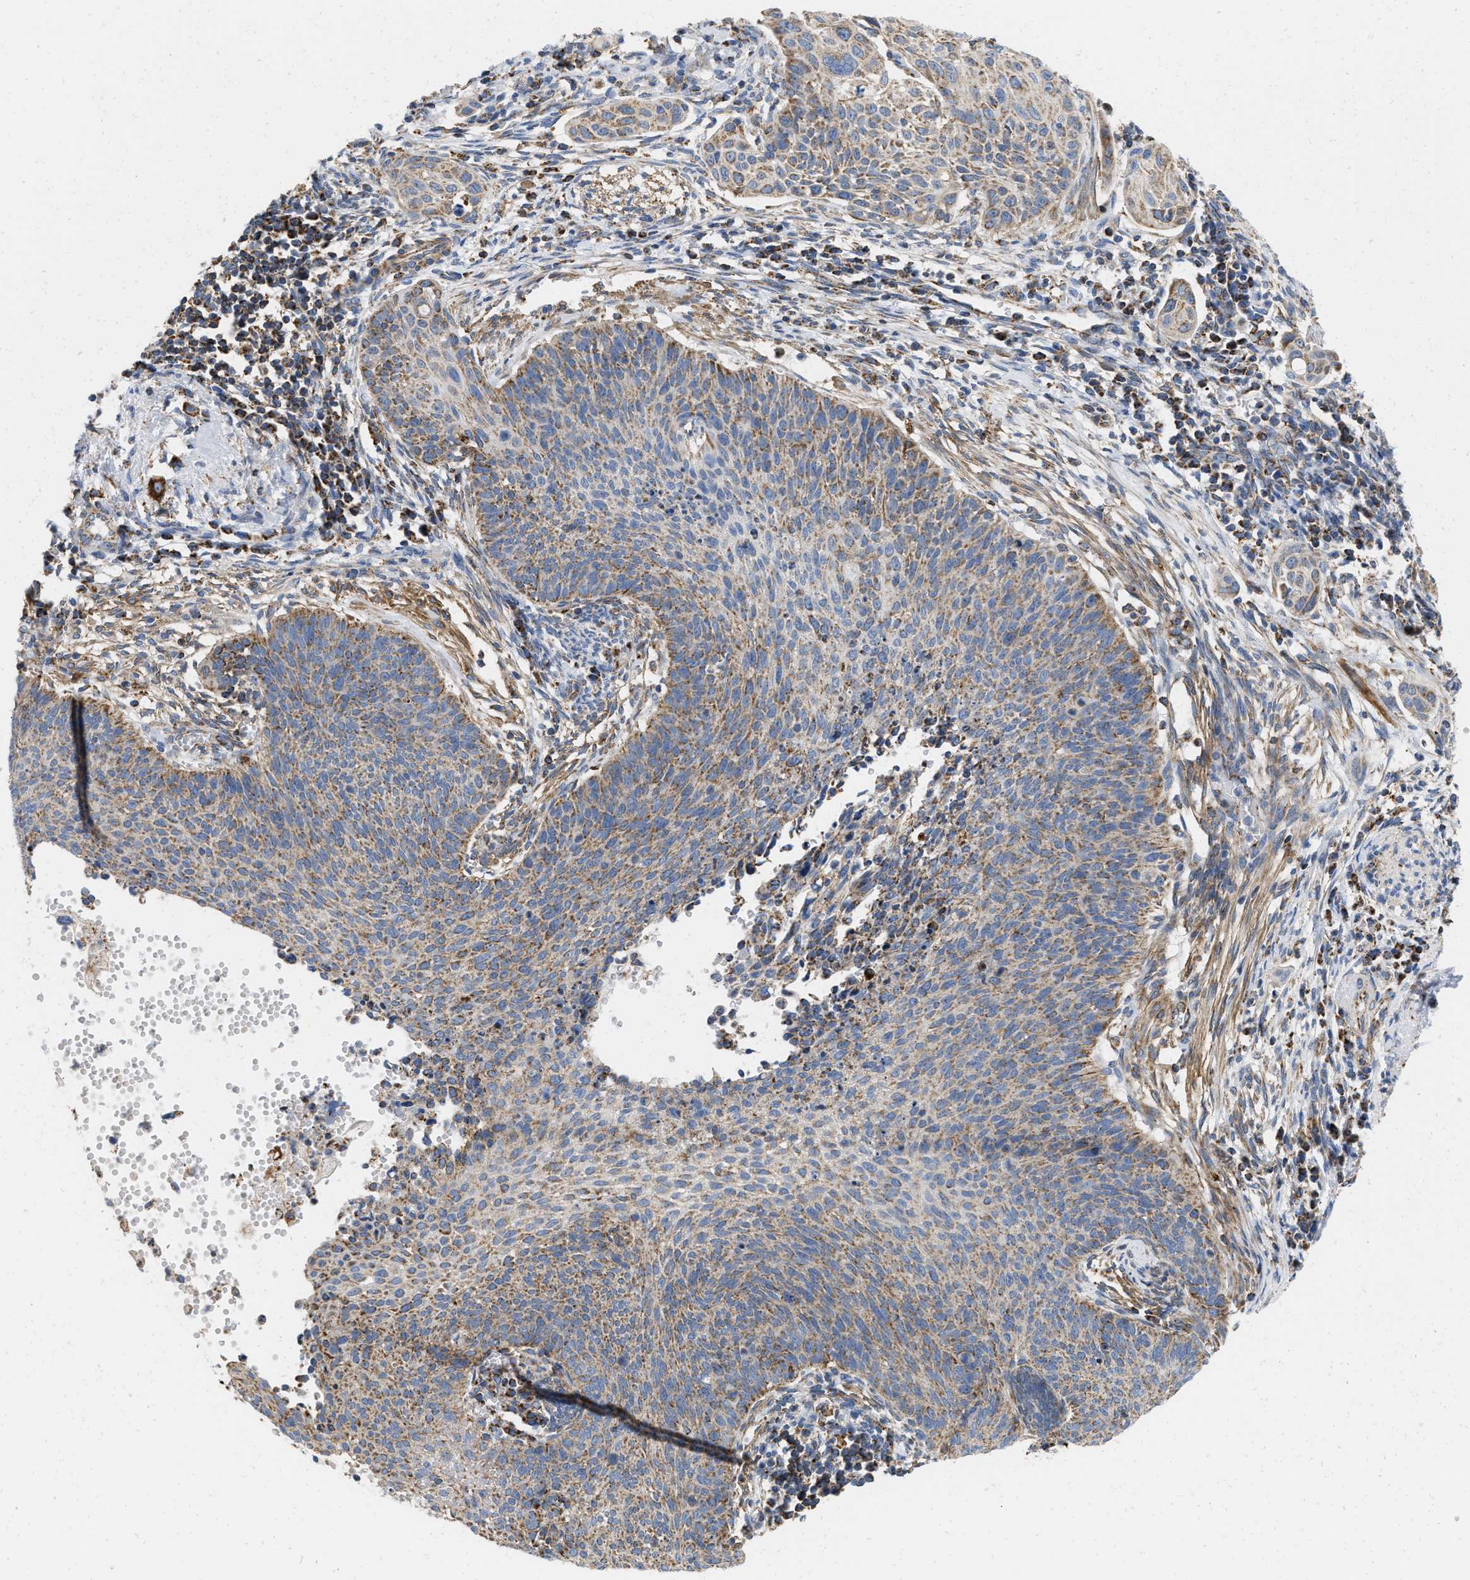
{"staining": {"intensity": "moderate", "quantity": ">75%", "location": "cytoplasmic/membranous"}, "tissue": "cervical cancer", "cell_type": "Tumor cells", "image_type": "cancer", "snomed": [{"axis": "morphology", "description": "Squamous cell carcinoma, NOS"}, {"axis": "topography", "description": "Cervix"}], "caption": "IHC staining of cervical squamous cell carcinoma, which demonstrates medium levels of moderate cytoplasmic/membranous positivity in approximately >75% of tumor cells indicating moderate cytoplasmic/membranous protein staining. The staining was performed using DAB (brown) for protein detection and nuclei were counterstained in hematoxylin (blue).", "gene": "GRB10", "patient": {"sex": "female", "age": 70}}